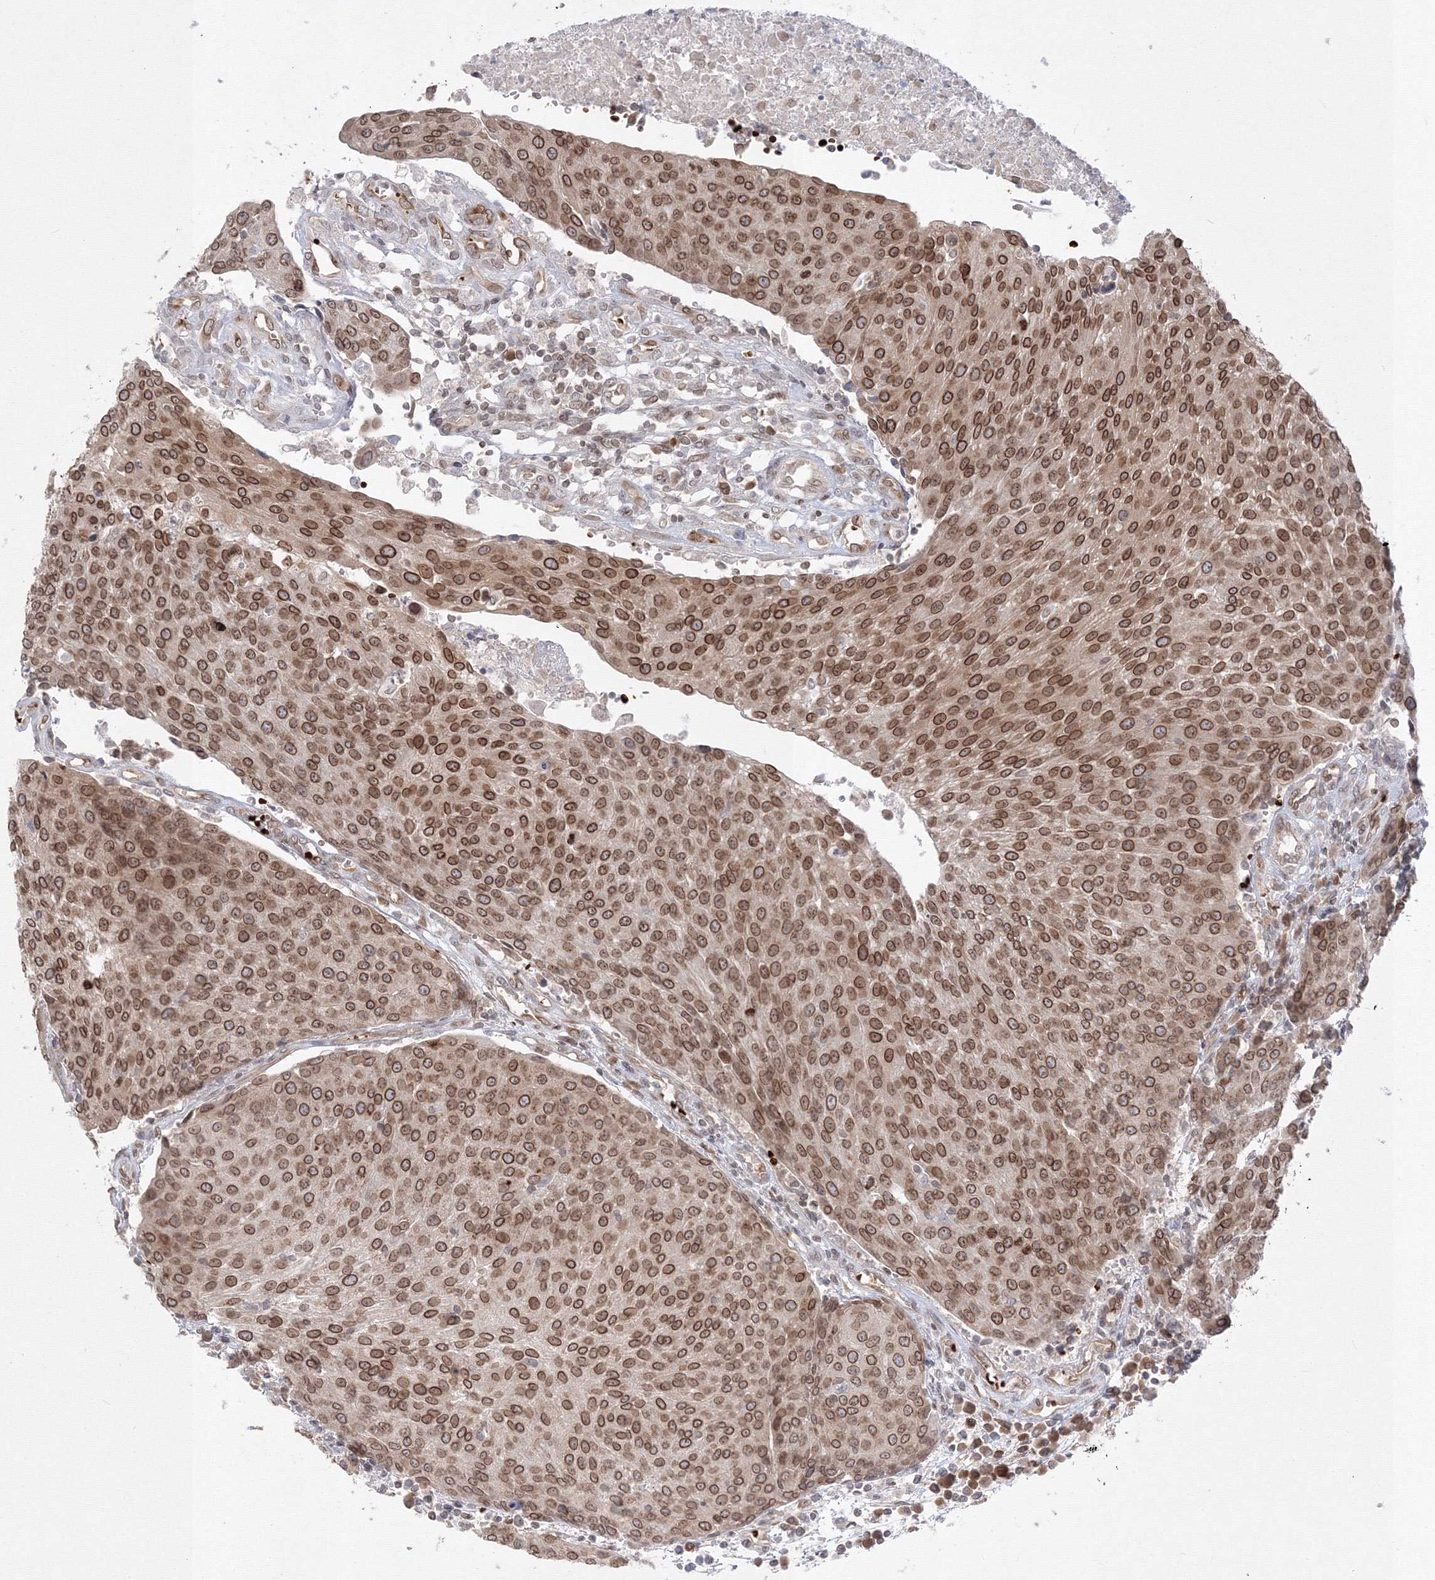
{"staining": {"intensity": "moderate", "quantity": ">75%", "location": "cytoplasmic/membranous,nuclear"}, "tissue": "urothelial cancer", "cell_type": "Tumor cells", "image_type": "cancer", "snomed": [{"axis": "morphology", "description": "Urothelial carcinoma, High grade"}, {"axis": "topography", "description": "Urinary bladder"}], "caption": "Moderate cytoplasmic/membranous and nuclear staining for a protein is present in approximately >75% of tumor cells of urothelial carcinoma (high-grade) using IHC.", "gene": "DNAJB2", "patient": {"sex": "female", "age": 85}}